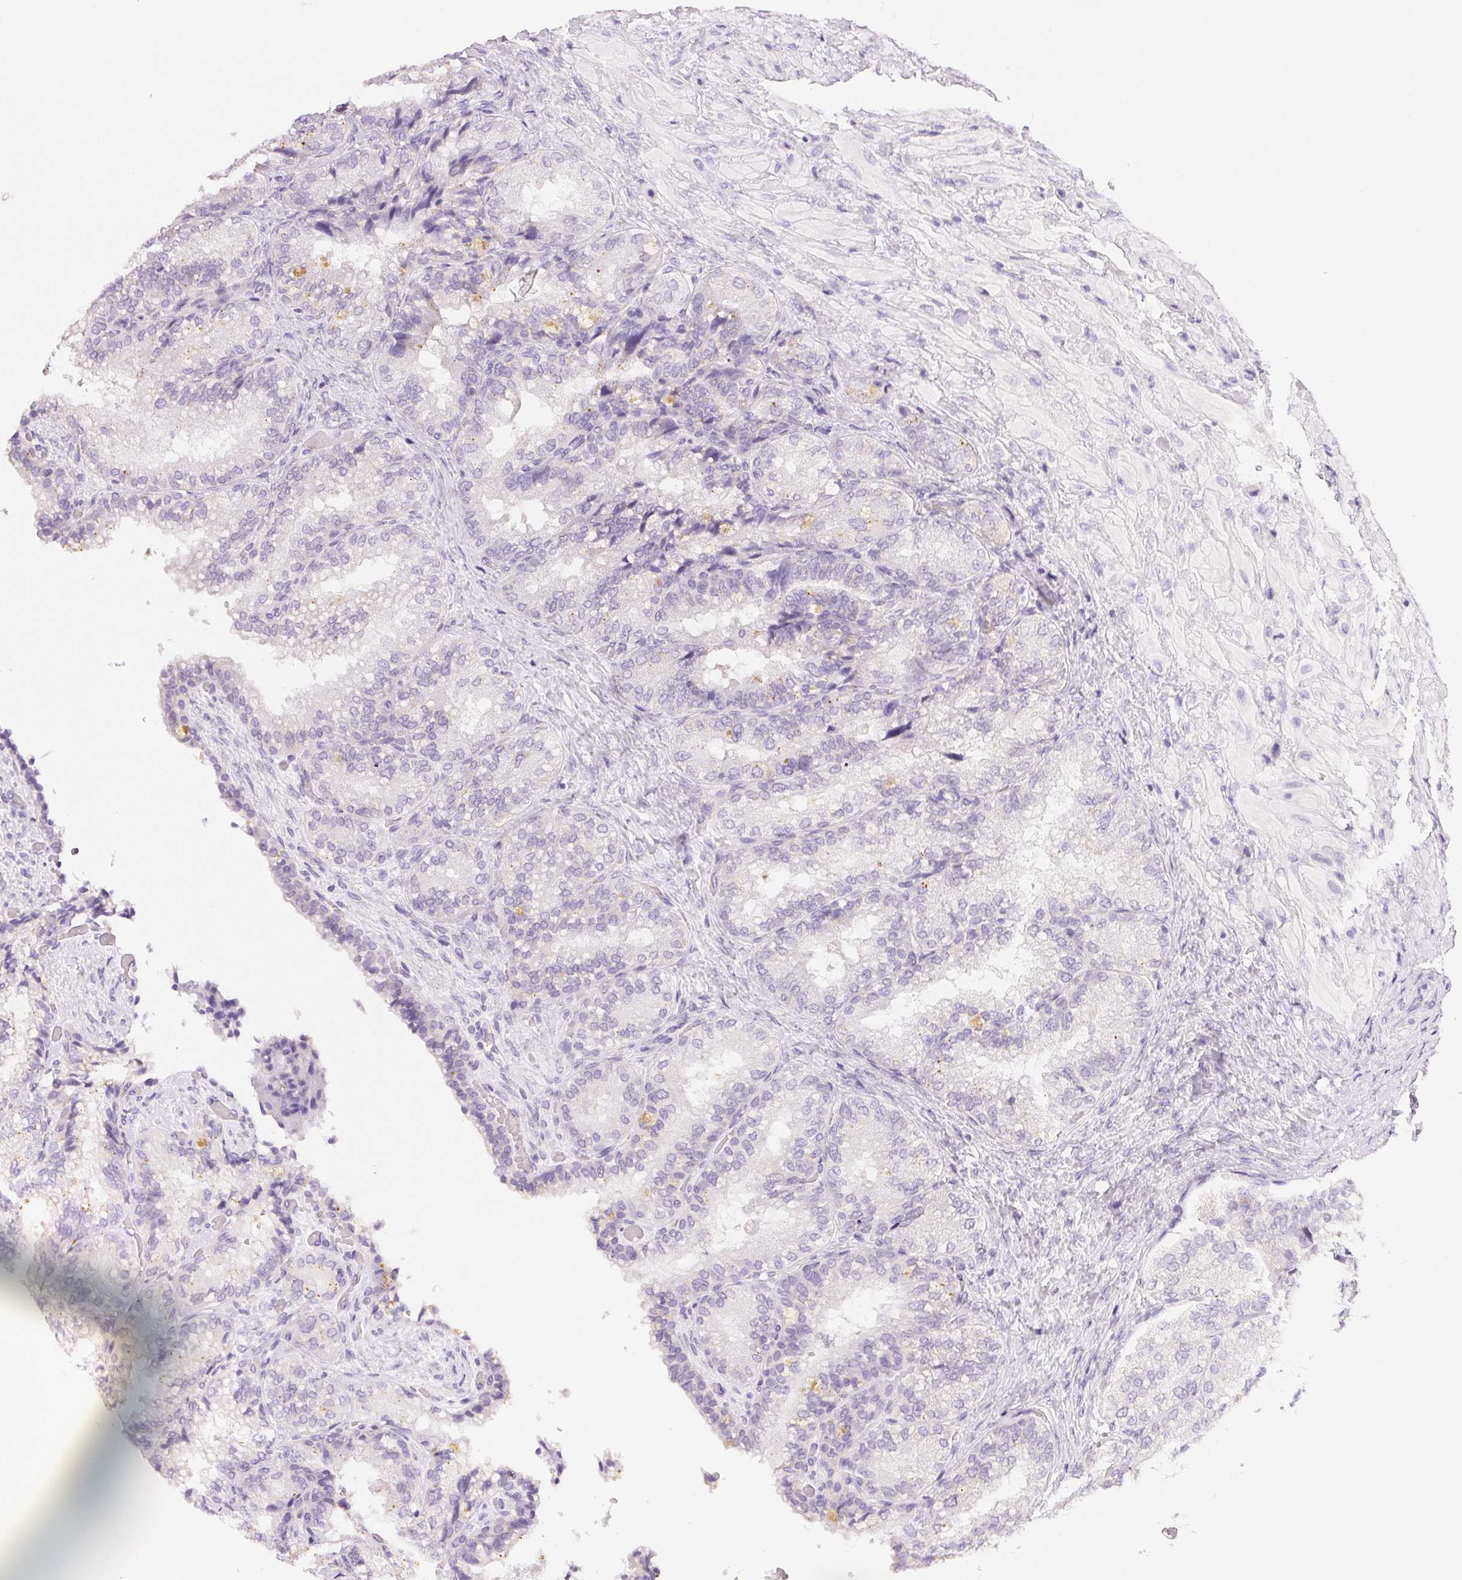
{"staining": {"intensity": "negative", "quantity": "none", "location": "none"}, "tissue": "seminal vesicle", "cell_type": "Glandular cells", "image_type": "normal", "snomed": [{"axis": "morphology", "description": "Normal tissue, NOS"}, {"axis": "topography", "description": "Seminal veicle"}], "caption": "DAB immunohistochemical staining of benign seminal vesicle displays no significant expression in glandular cells. Brightfield microscopy of IHC stained with DAB (3,3'-diaminobenzidine) (brown) and hematoxylin (blue), captured at high magnification.", "gene": "SLC5A2", "patient": {"sex": "male", "age": 57}}